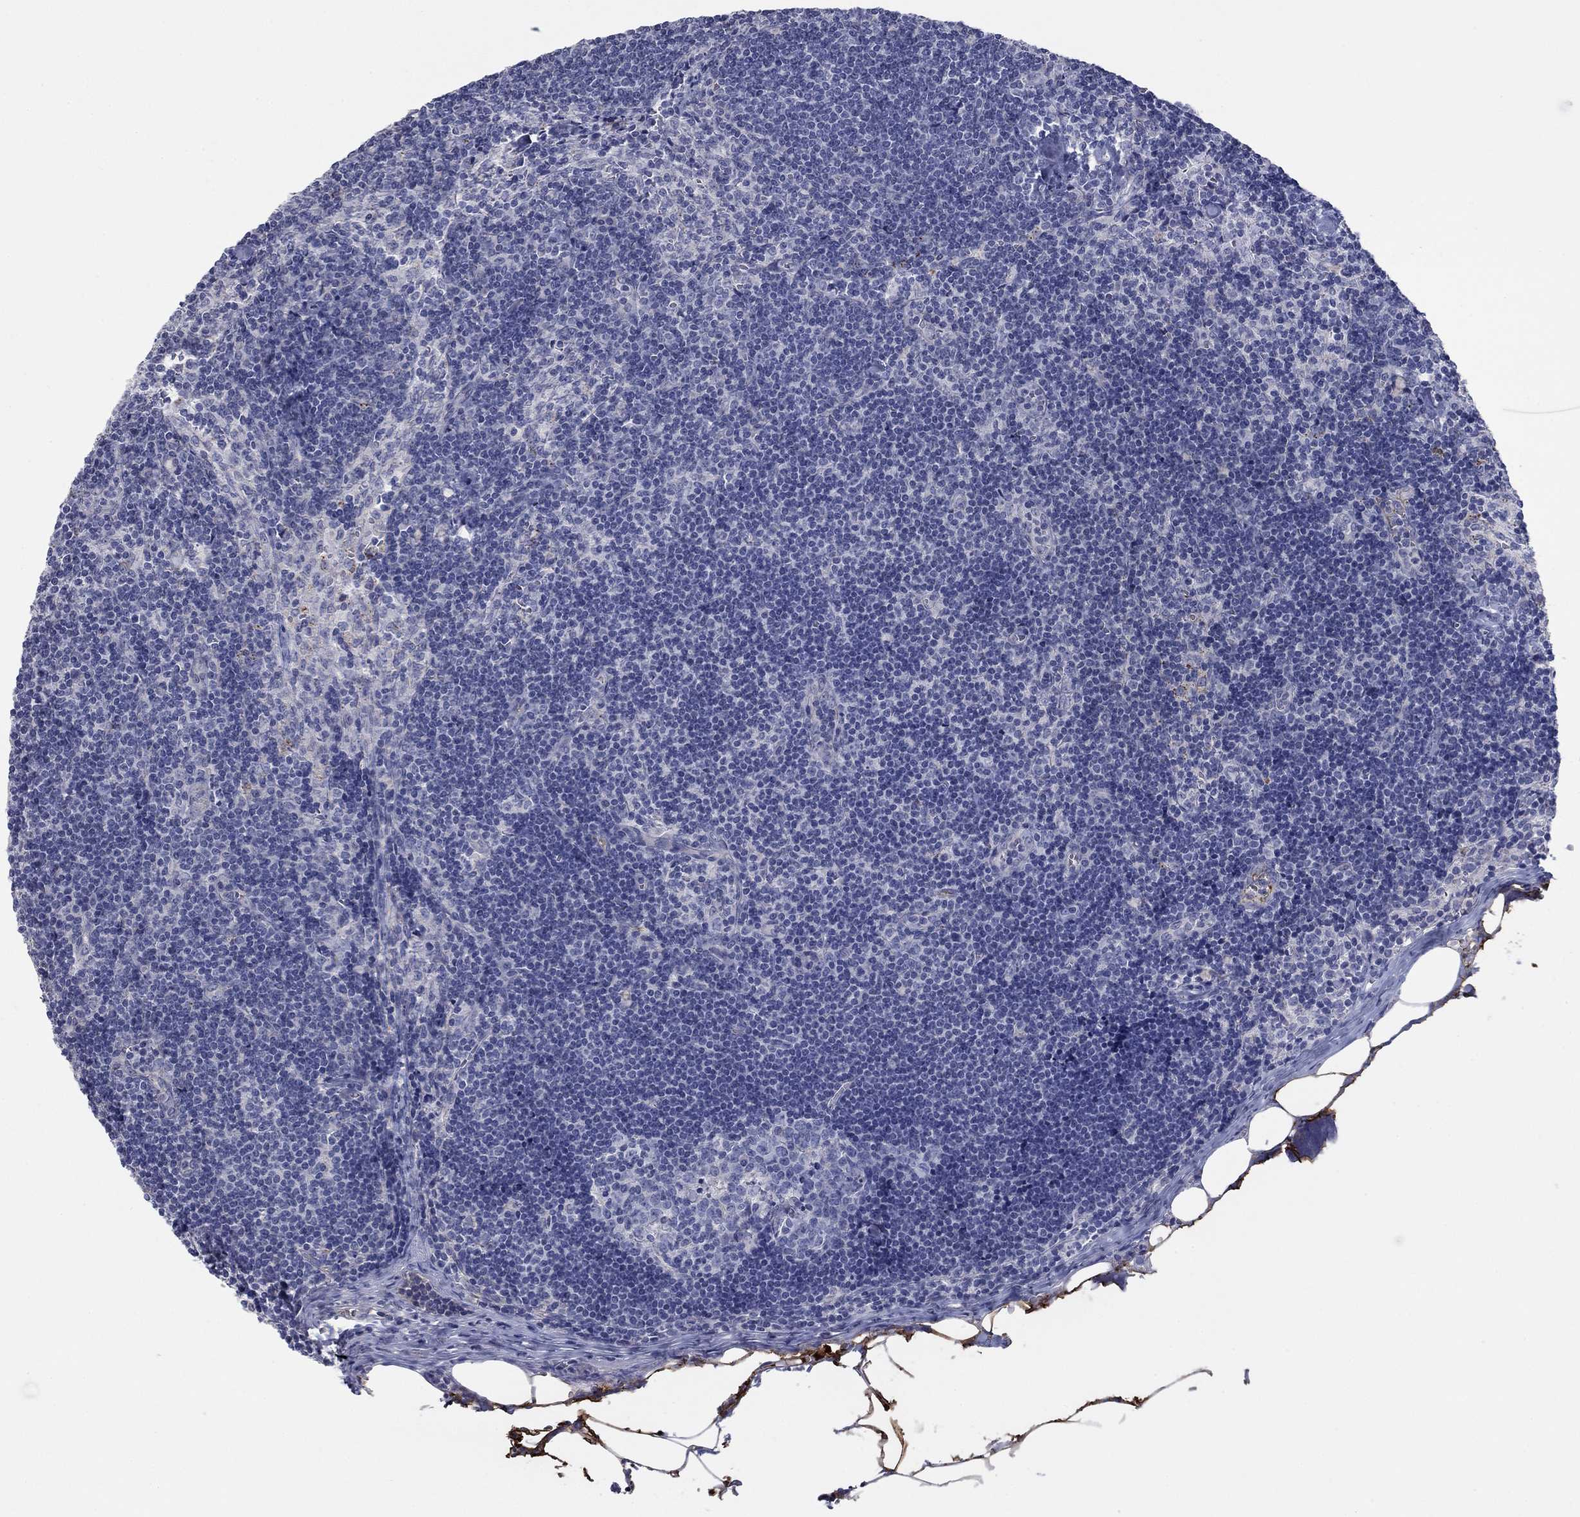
{"staining": {"intensity": "negative", "quantity": "none", "location": "none"}, "tissue": "lymph node", "cell_type": "Germinal center cells", "image_type": "normal", "snomed": [{"axis": "morphology", "description": "Normal tissue, NOS"}, {"axis": "topography", "description": "Lymph node"}], "caption": "The micrograph reveals no staining of germinal center cells in unremarkable lymph node. (Brightfield microscopy of DAB immunohistochemistry at high magnification).", "gene": "APOC3", "patient": {"sex": "female", "age": 51}}